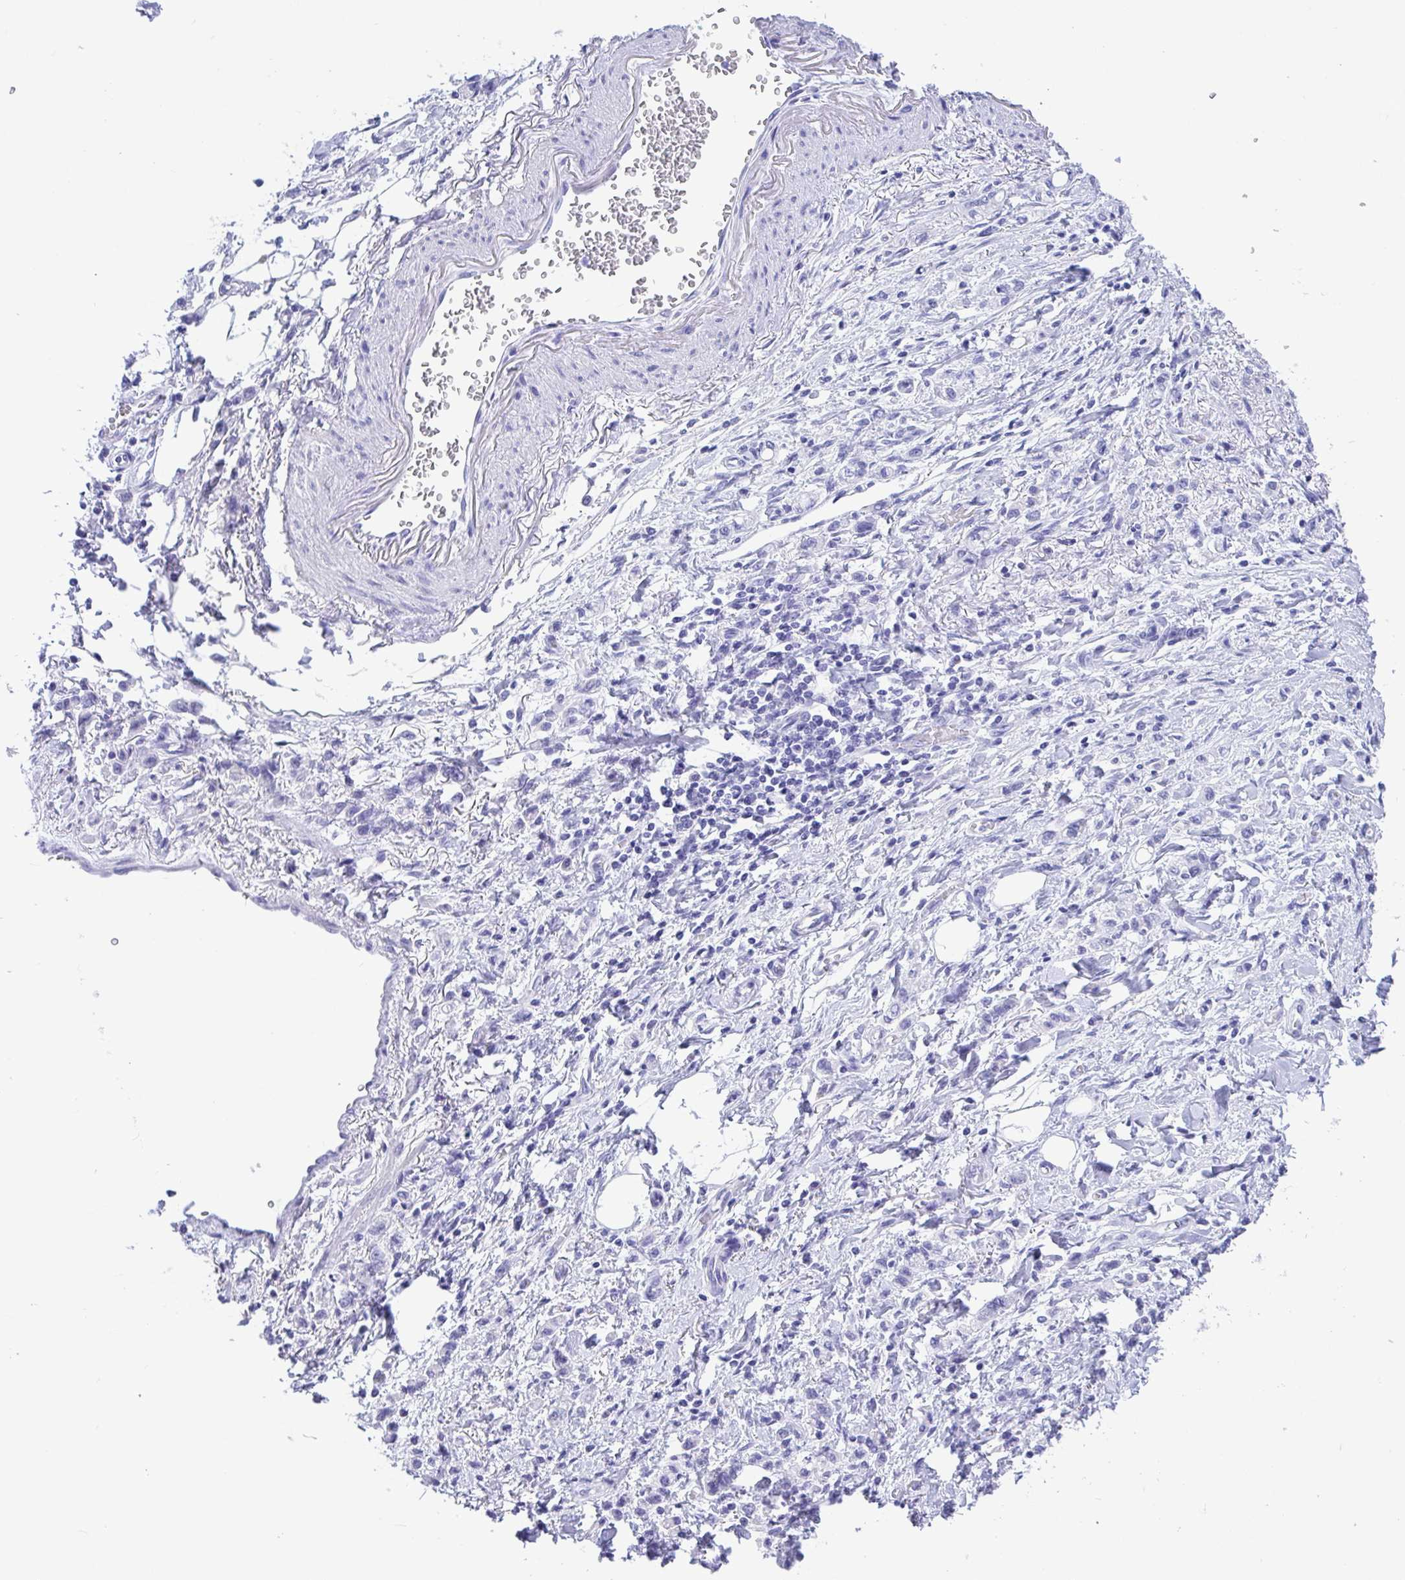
{"staining": {"intensity": "negative", "quantity": "none", "location": "none"}, "tissue": "stomach cancer", "cell_type": "Tumor cells", "image_type": "cancer", "snomed": [{"axis": "morphology", "description": "Adenocarcinoma, NOS"}, {"axis": "topography", "description": "Stomach"}], "caption": "An IHC photomicrograph of stomach cancer (adenocarcinoma) is shown. There is no staining in tumor cells of stomach cancer (adenocarcinoma). (DAB IHC with hematoxylin counter stain).", "gene": "OR4N4", "patient": {"sex": "male", "age": 77}}